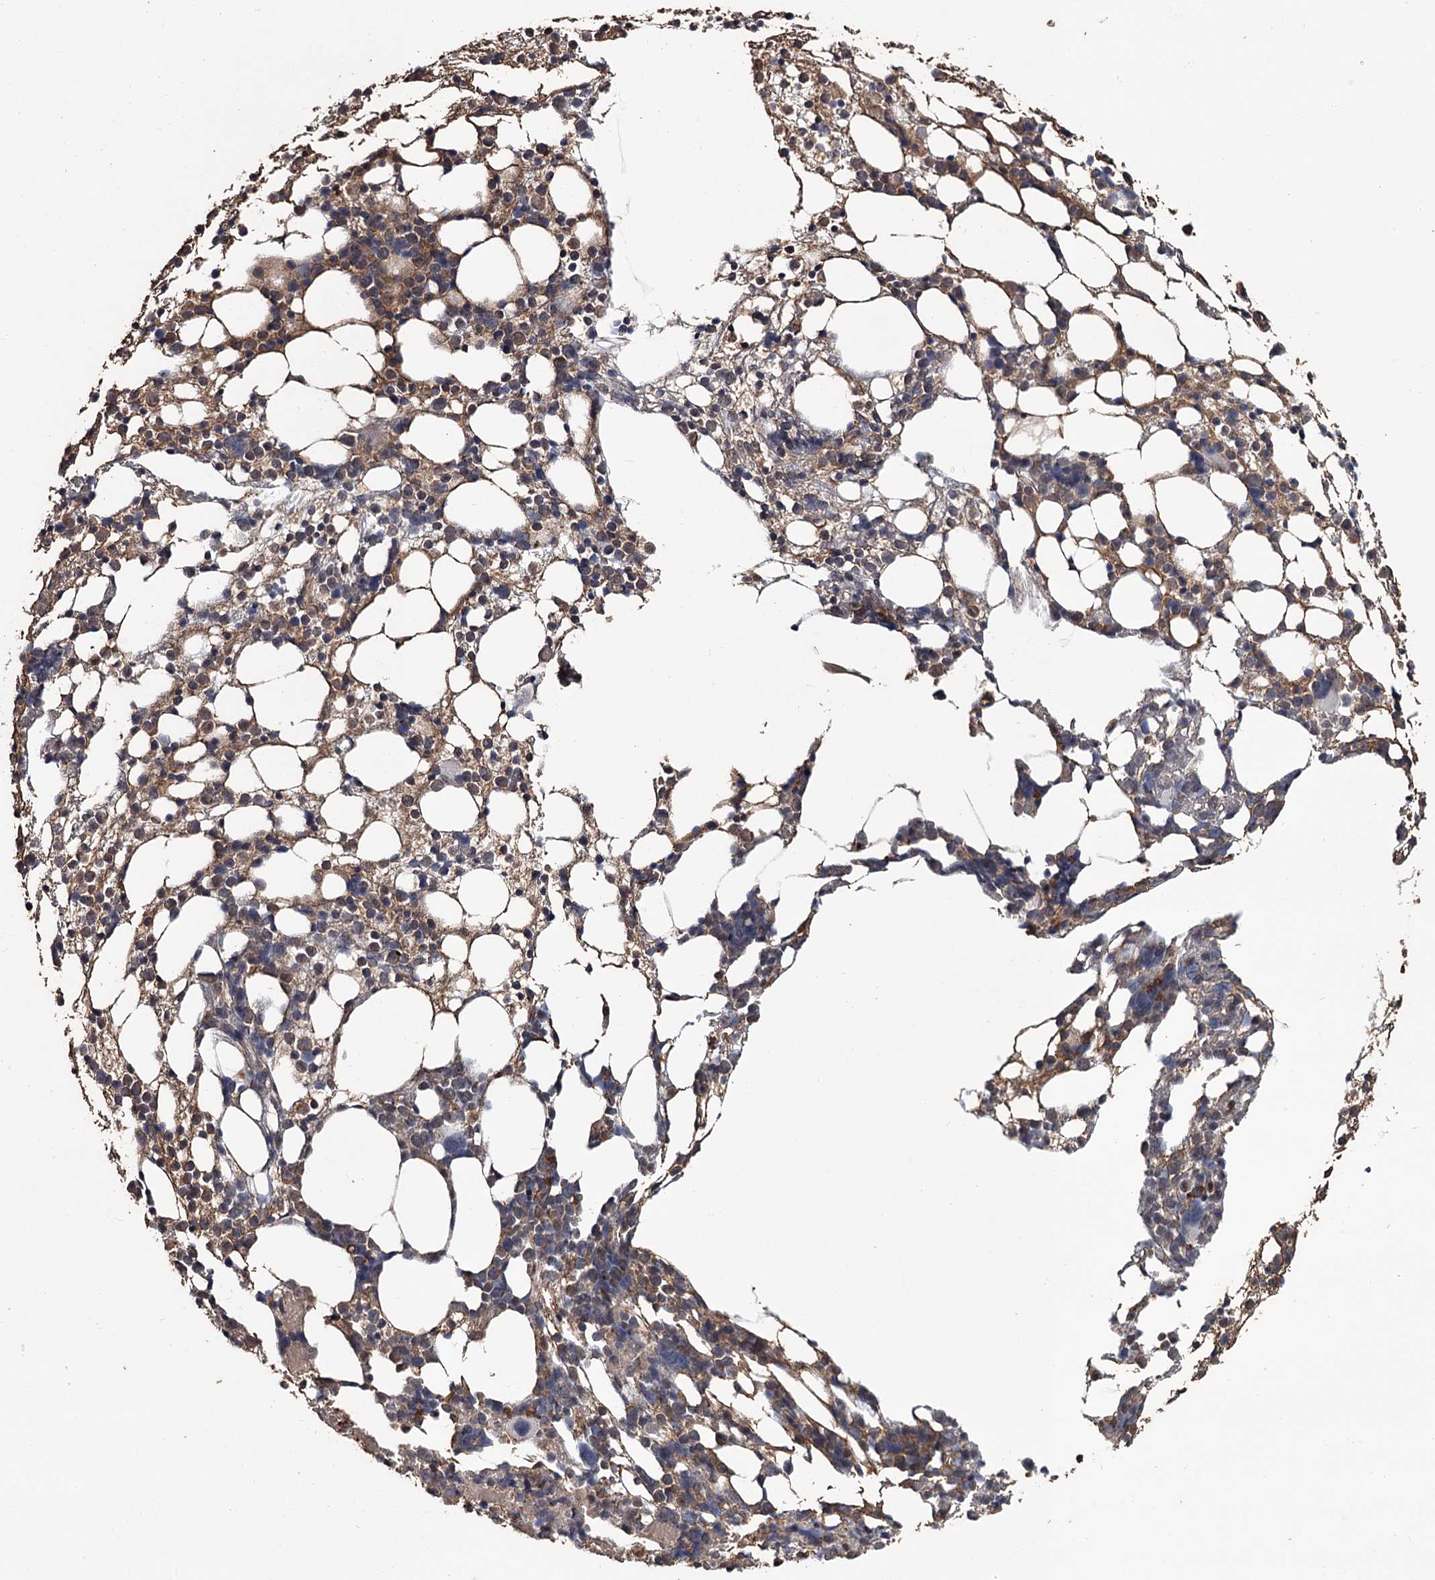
{"staining": {"intensity": "weak", "quantity": "25%-75%", "location": "cytoplasmic/membranous"}, "tissue": "bone marrow", "cell_type": "Hematopoietic cells", "image_type": "normal", "snomed": [{"axis": "morphology", "description": "Normal tissue, NOS"}, {"axis": "topography", "description": "Bone marrow"}], "caption": "Immunohistochemical staining of normal bone marrow reveals weak cytoplasmic/membranous protein positivity in approximately 25%-75% of hematopoietic cells. The staining was performed using DAB (3,3'-diaminobenzidine) to visualize the protein expression in brown, while the nuclei were stained in blue with hematoxylin (Magnification: 20x).", "gene": "PRPF40B", "patient": {"sex": "female", "age": 57}}